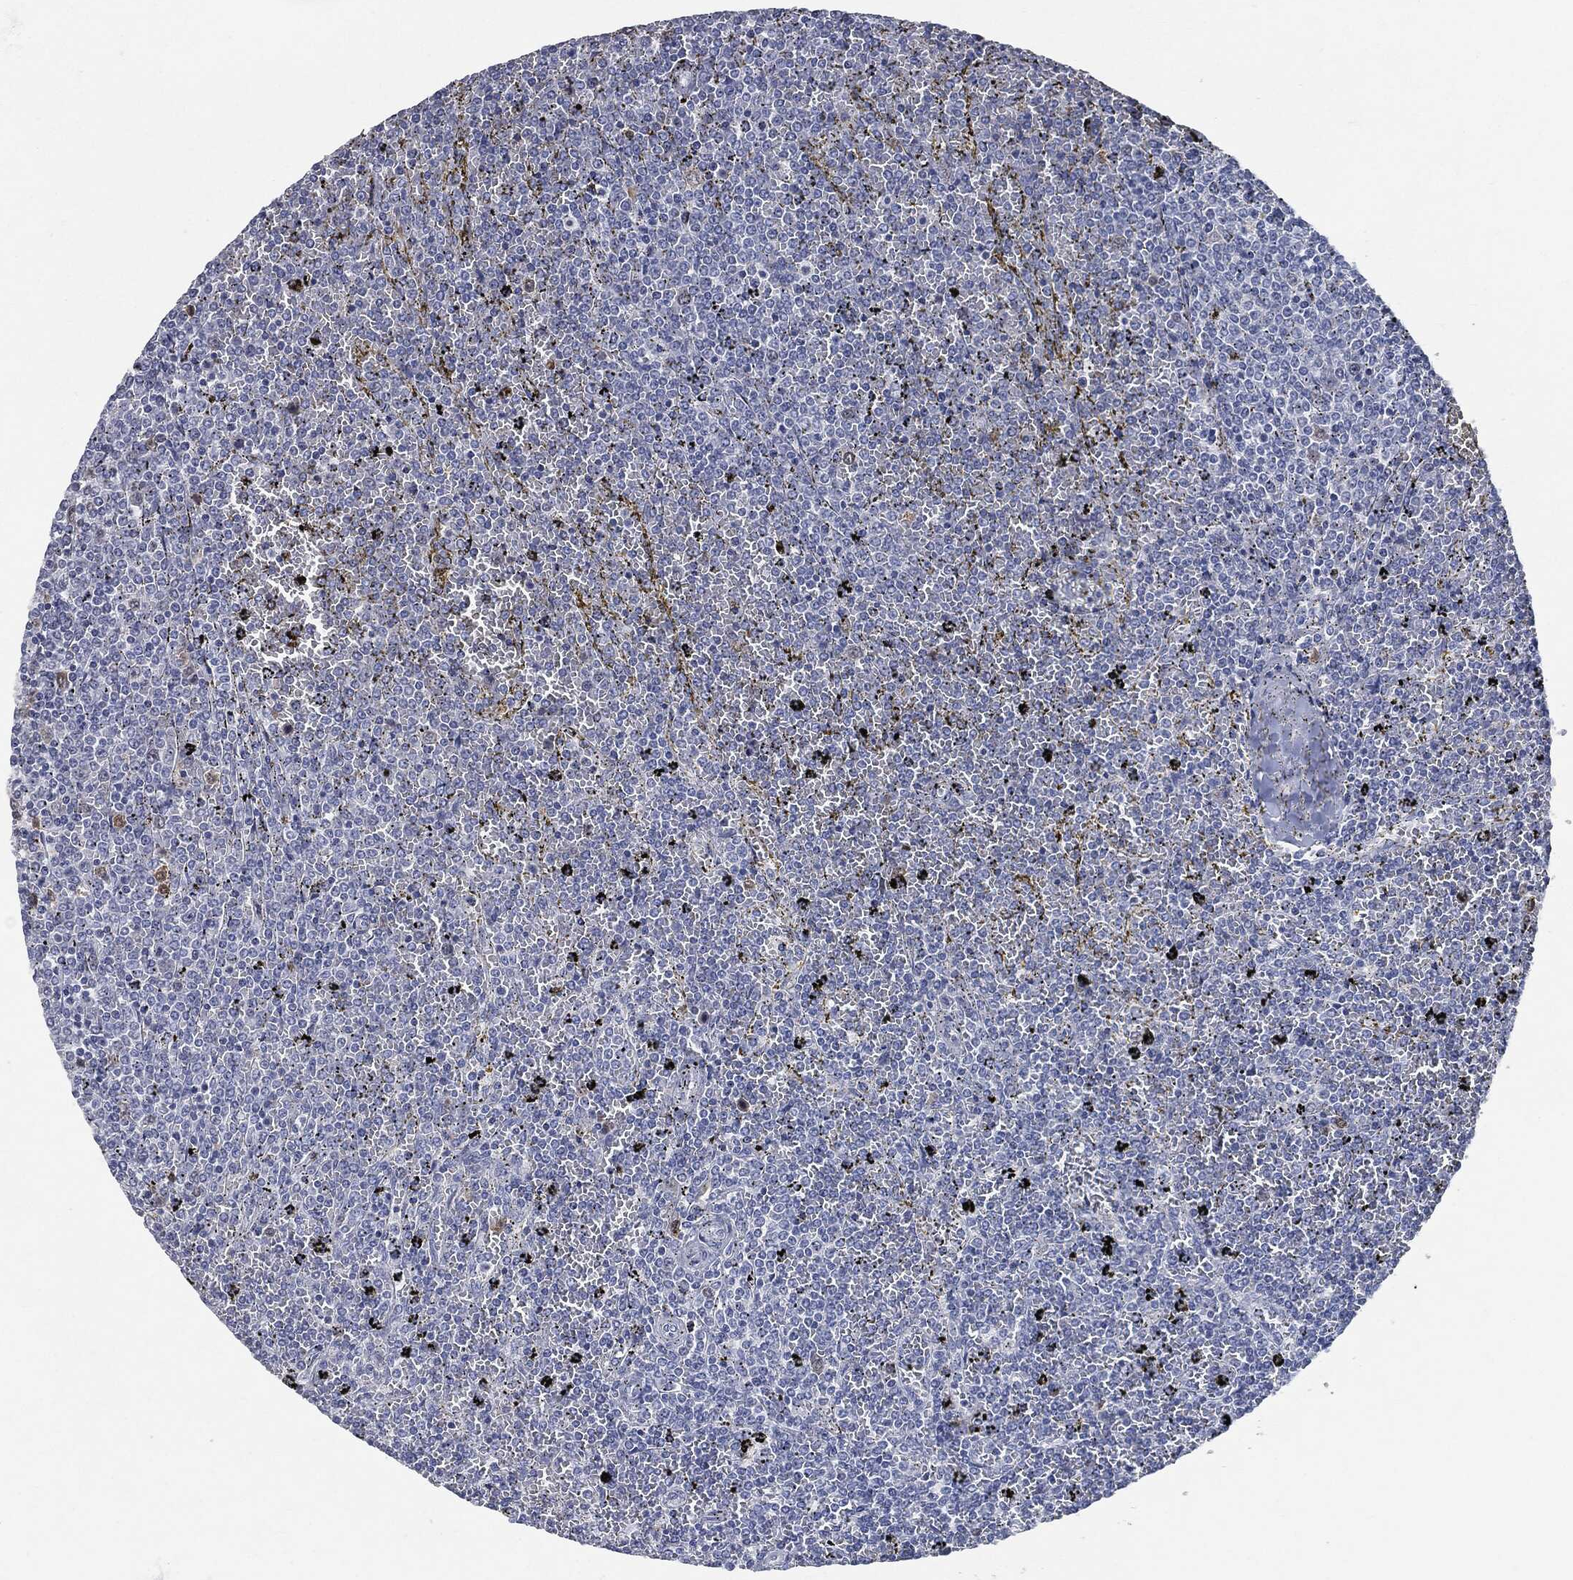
{"staining": {"intensity": "negative", "quantity": "none", "location": "none"}, "tissue": "lymphoma", "cell_type": "Tumor cells", "image_type": "cancer", "snomed": [{"axis": "morphology", "description": "Malignant lymphoma, non-Hodgkin's type, Low grade"}, {"axis": "topography", "description": "Spleen"}], "caption": "This photomicrograph is of lymphoma stained with immunohistochemistry to label a protein in brown with the nuclei are counter-stained blue. There is no expression in tumor cells. Nuclei are stained in blue.", "gene": "UBE2C", "patient": {"sex": "female", "age": 77}}